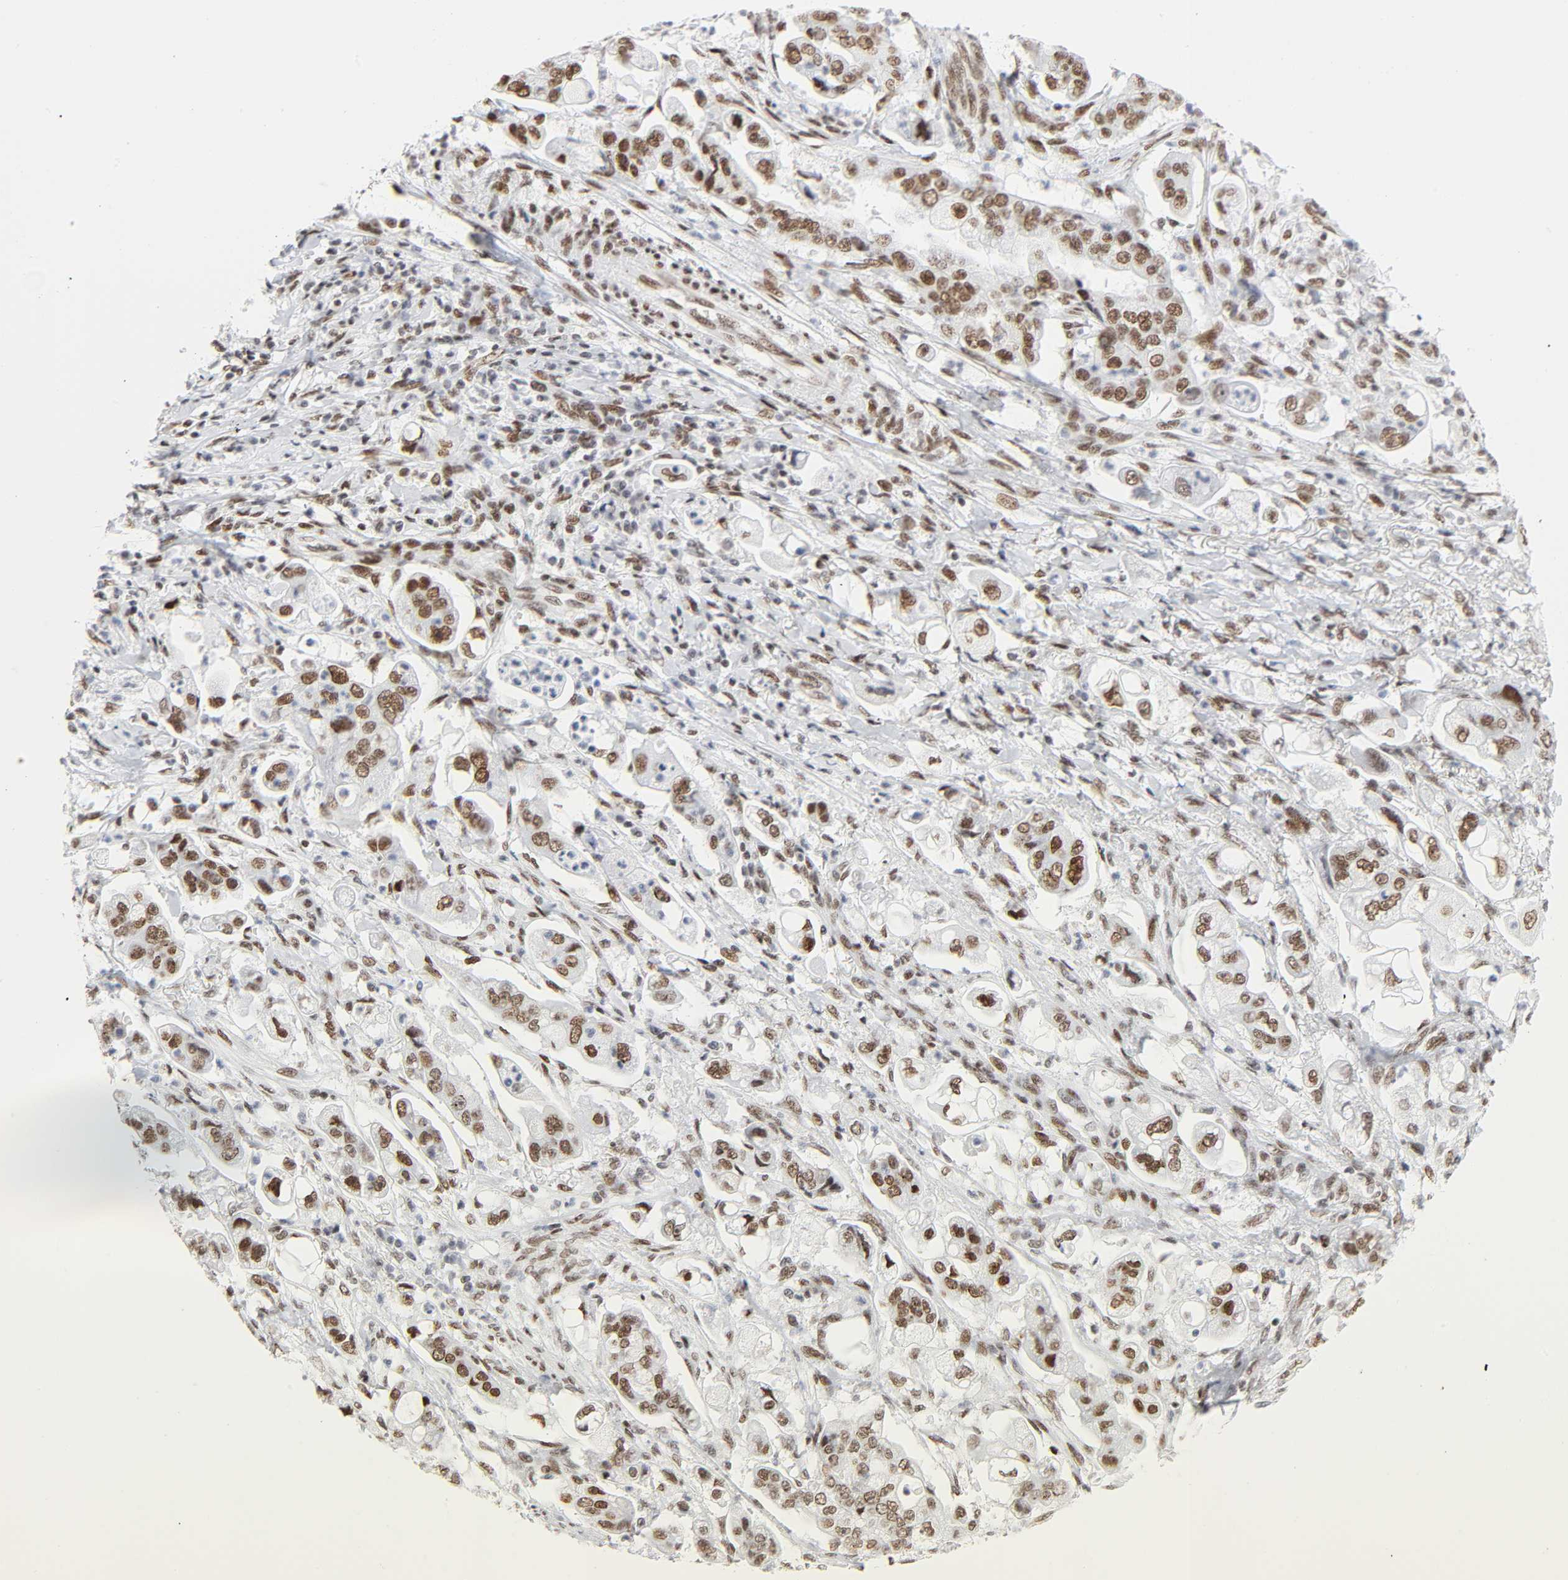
{"staining": {"intensity": "moderate", "quantity": ">75%", "location": "nuclear"}, "tissue": "stomach cancer", "cell_type": "Tumor cells", "image_type": "cancer", "snomed": [{"axis": "morphology", "description": "Adenocarcinoma, NOS"}, {"axis": "topography", "description": "Stomach"}], "caption": "A brown stain shows moderate nuclear staining of a protein in human stomach cancer tumor cells.", "gene": "HSF1", "patient": {"sex": "male", "age": 62}}